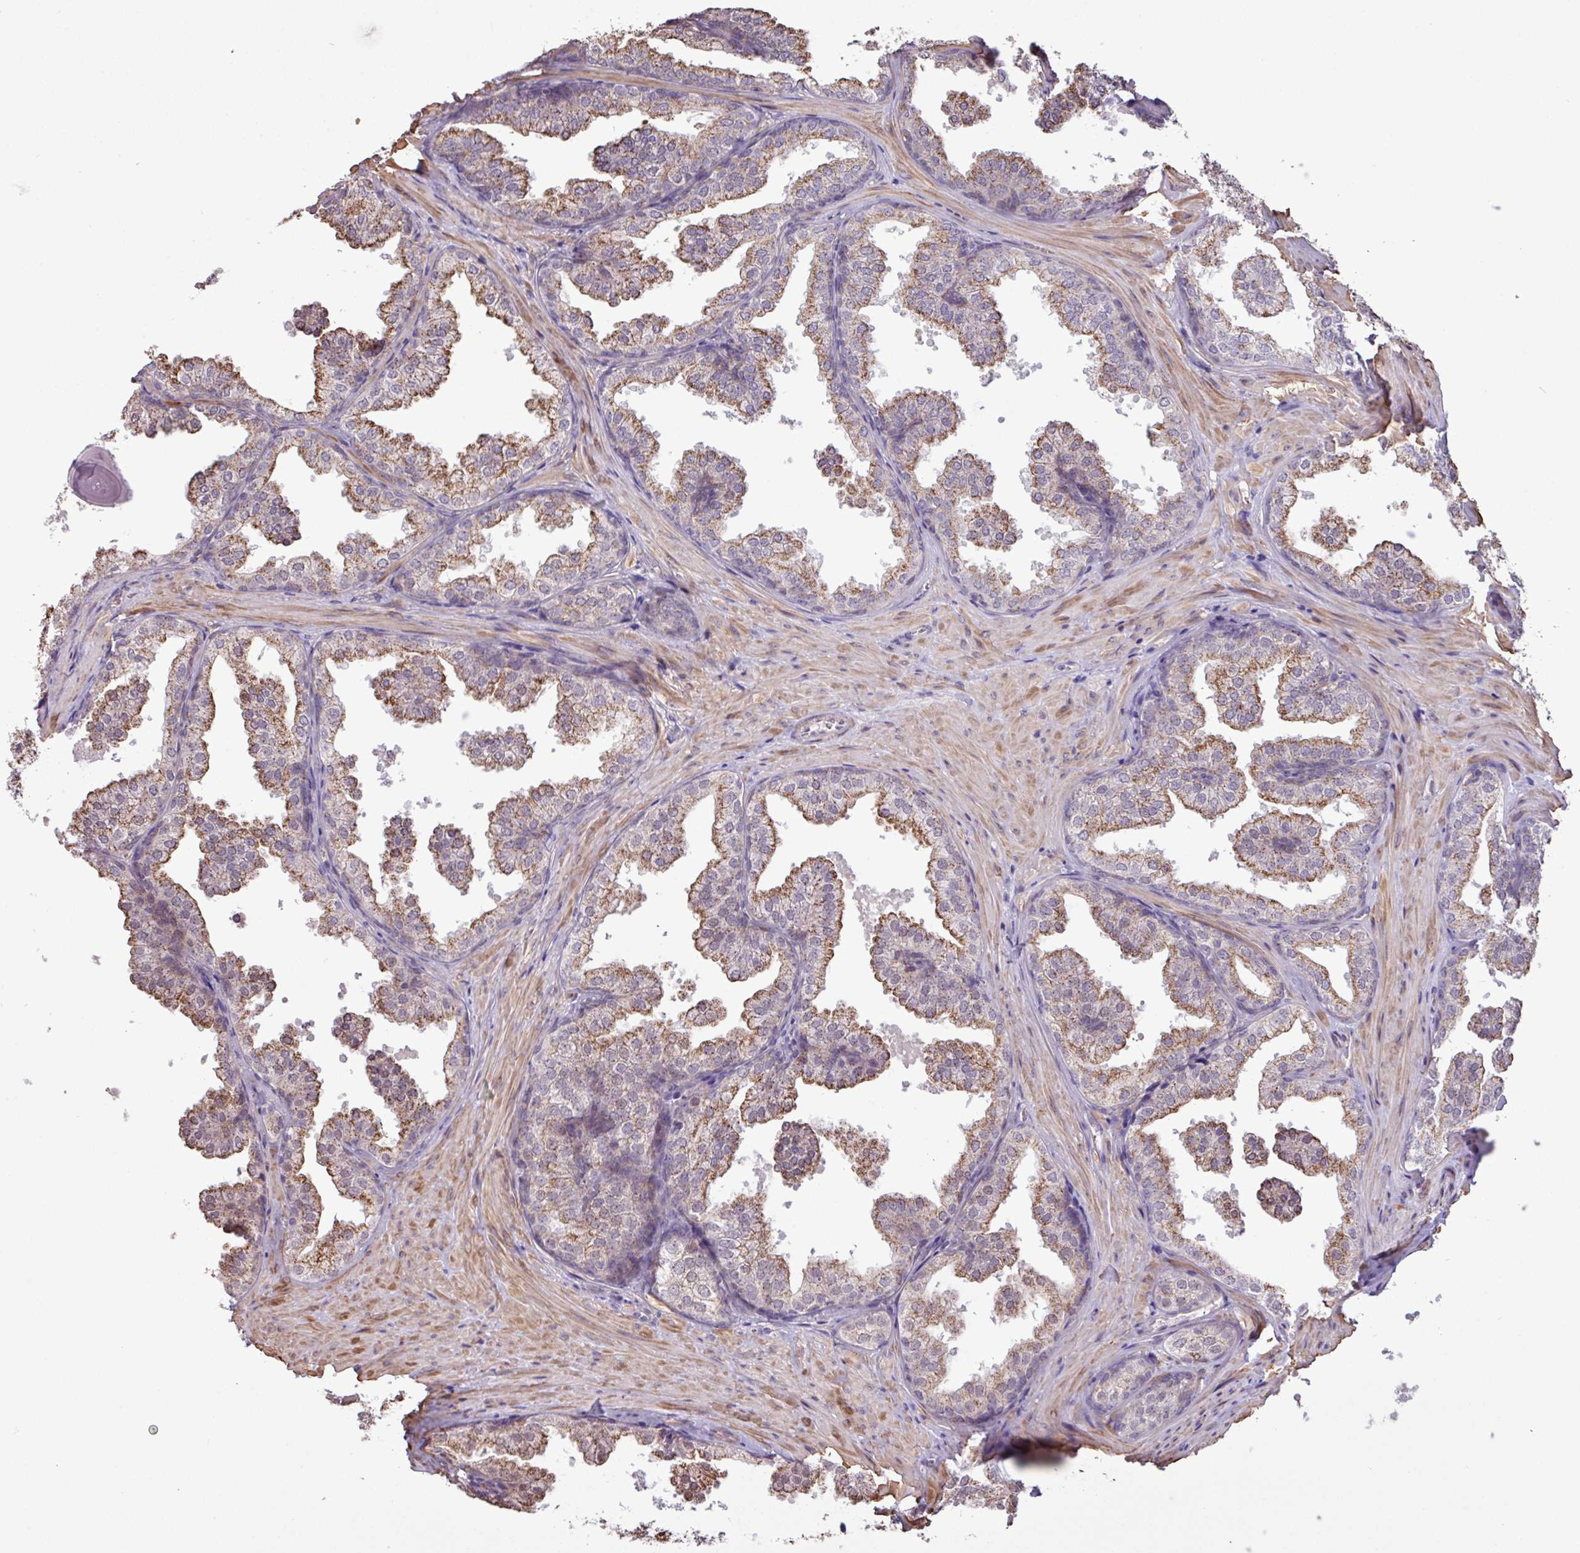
{"staining": {"intensity": "moderate", "quantity": "25%-75%", "location": "cytoplasmic/membranous"}, "tissue": "prostate", "cell_type": "Glandular cells", "image_type": "normal", "snomed": [{"axis": "morphology", "description": "Normal tissue, NOS"}, {"axis": "topography", "description": "Prostate"}], "caption": "Immunohistochemistry micrograph of benign human prostate stained for a protein (brown), which exhibits medium levels of moderate cytoplasmic/membranous staining in approximately 25%-75% of glandular cells.", "gene": "CHST11", "patient": {"sex": "male", "age": 37}}